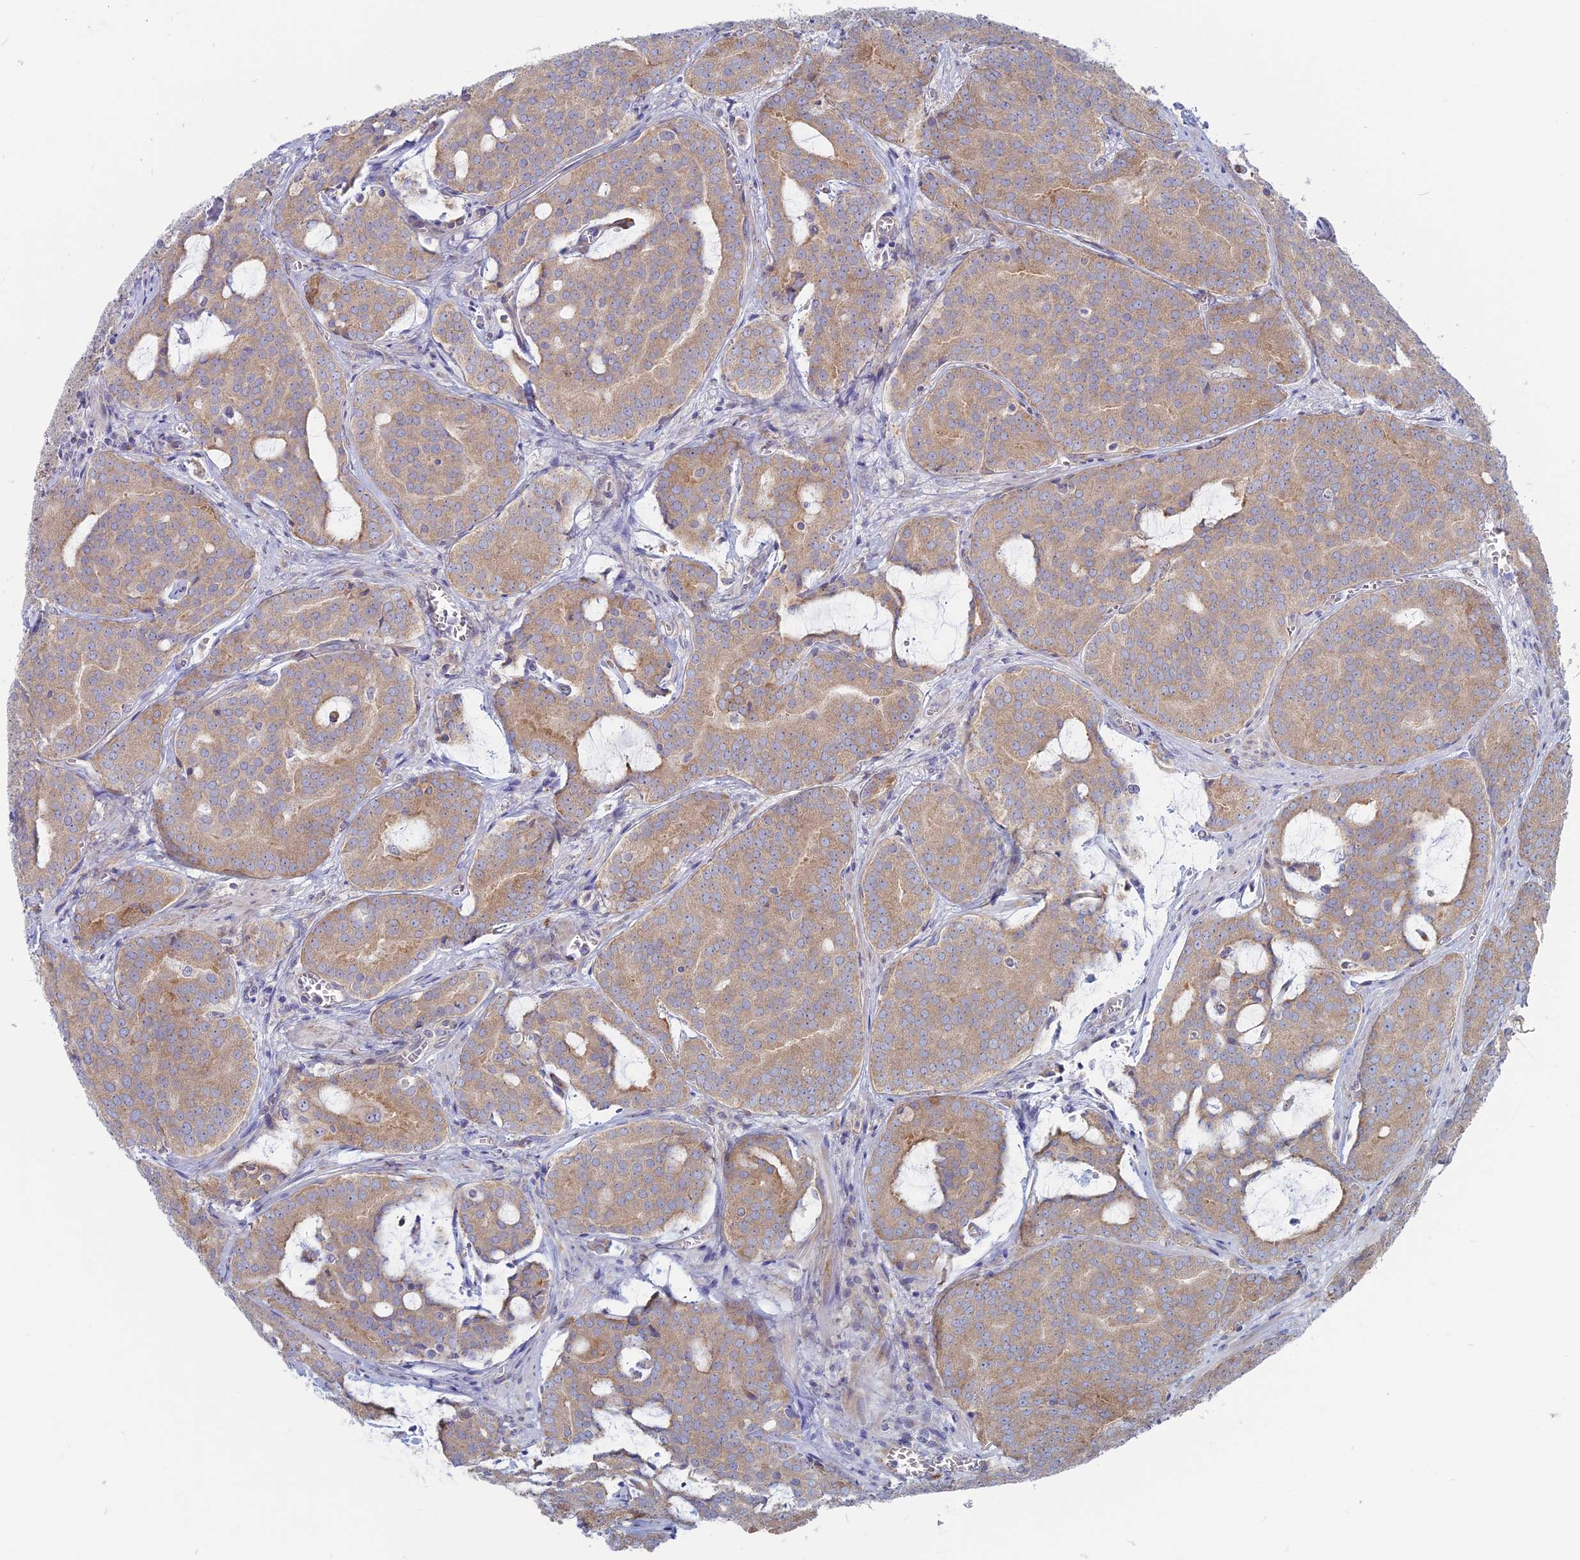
{"staining": {"intensity": "moderate", "quantity": ">75%", "location": "cytoplasmic/membranous"}, "tissue": "prostate cancer", "cell_type": "Tumor cells", "image_type": "cancer", "snomed": [{"axis": "morphology", "description": "Adenocarcinoma, High grade"}, {"axis": "topography", "description": "Prostate"}], "caption": "A brown stain labels moderate cytoplasmic/membranous positivity of a protein in high-grade adenocarcinoma (prostate) tumor cells.", "gene": "TBC1D30", "patient": {"sex": "male", "age": 55}}